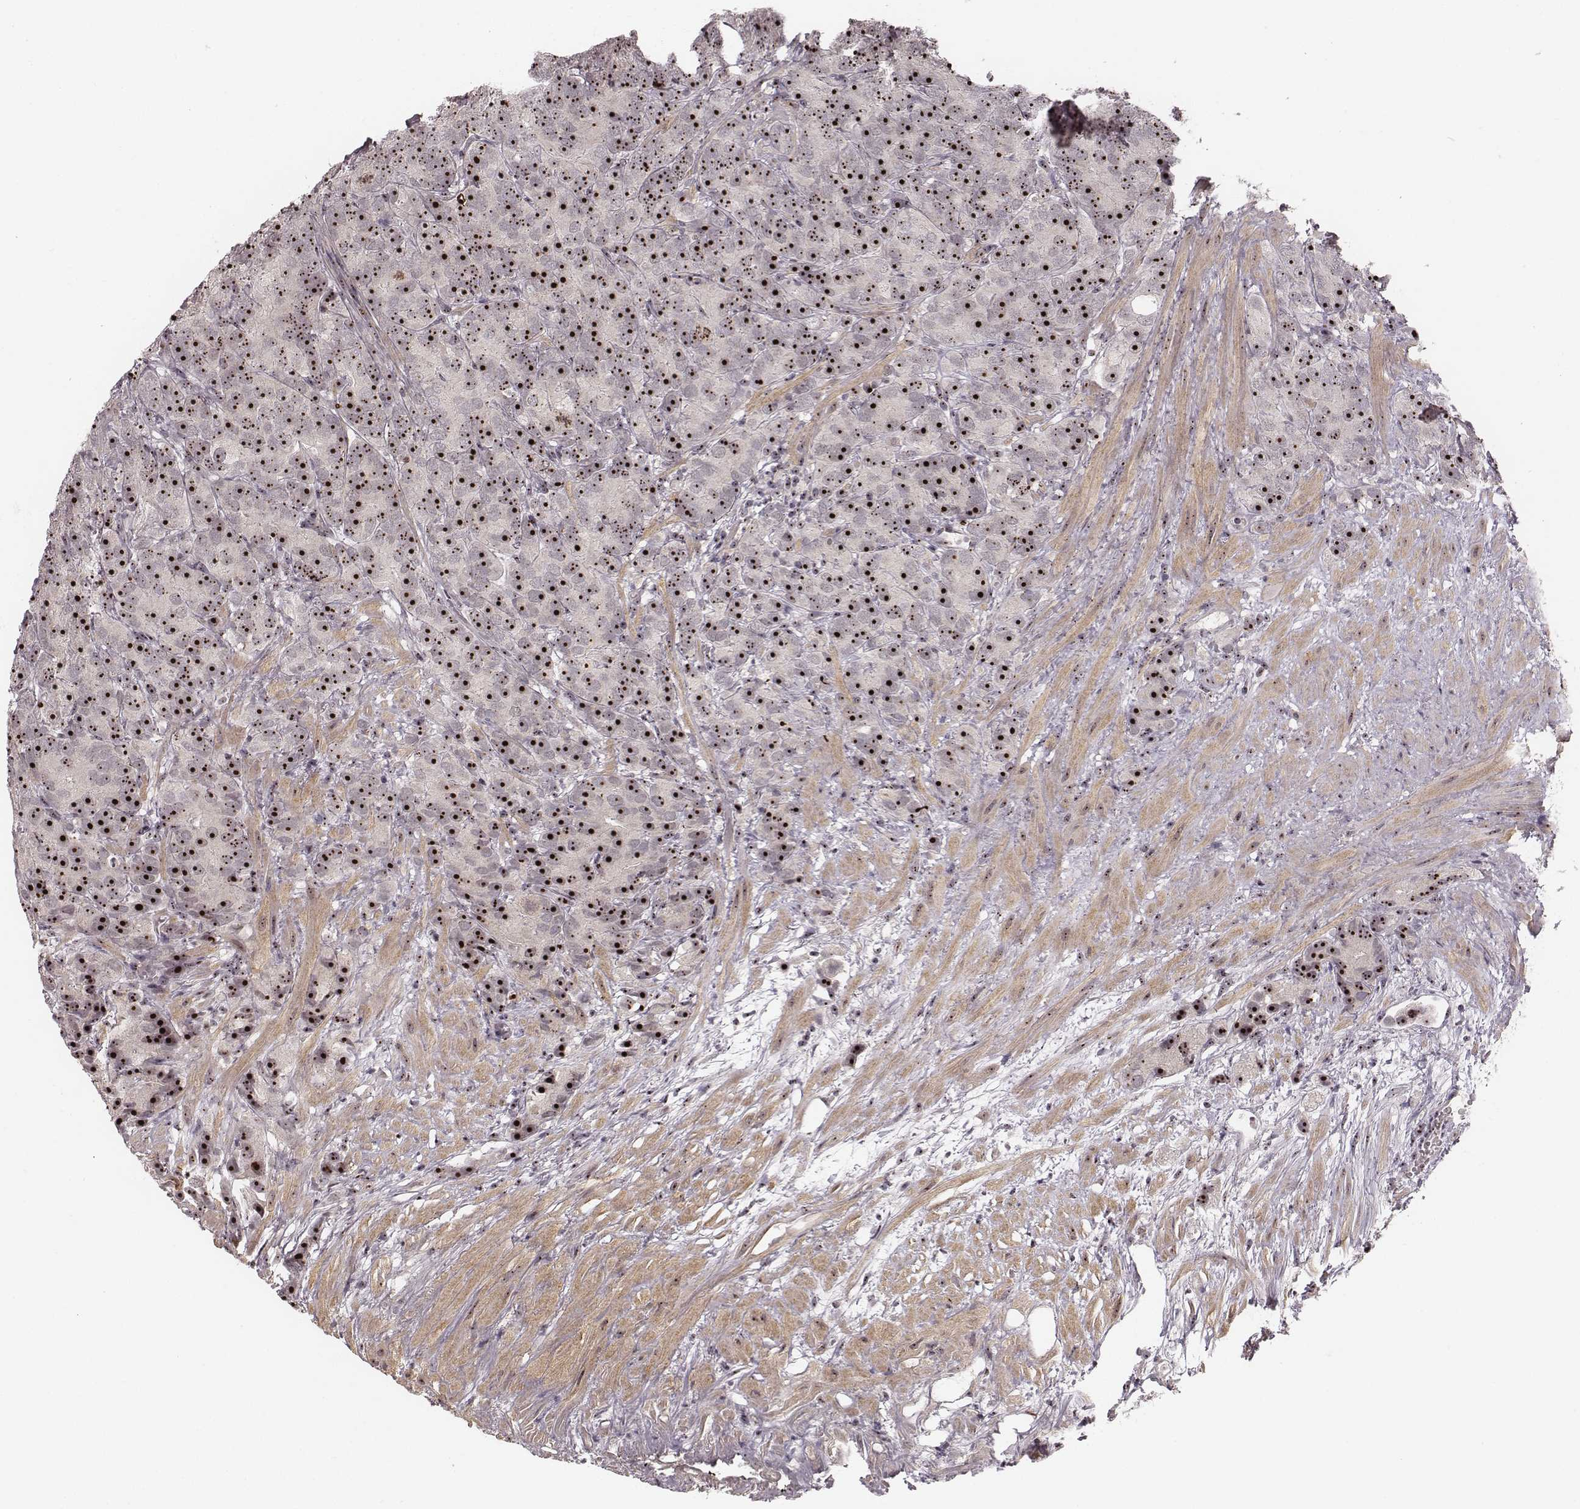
{"staining": {"intensity": "strong", "quantity": ">75%", "location": "nuclear"}, "tissue": "prostate cancer", "cell_type": "Tumor cells", "image_type": "cancer", "snomed": [{"axis": "morphology", "description": "Adenocarcinoma, High grade"}, {"axis": "topography", "description": "Prostate"}], "caption": "Brown immunohistochemical staining in adenocarcinoma (high-grade) (prostate) demonstrates strong nuclear positivity in about >75% of tumor cells. (Brightfield microscopy of DAB IHC at high magnification).", "gene": "NOP56", "patient": {"sex": "male", "age": 90}}